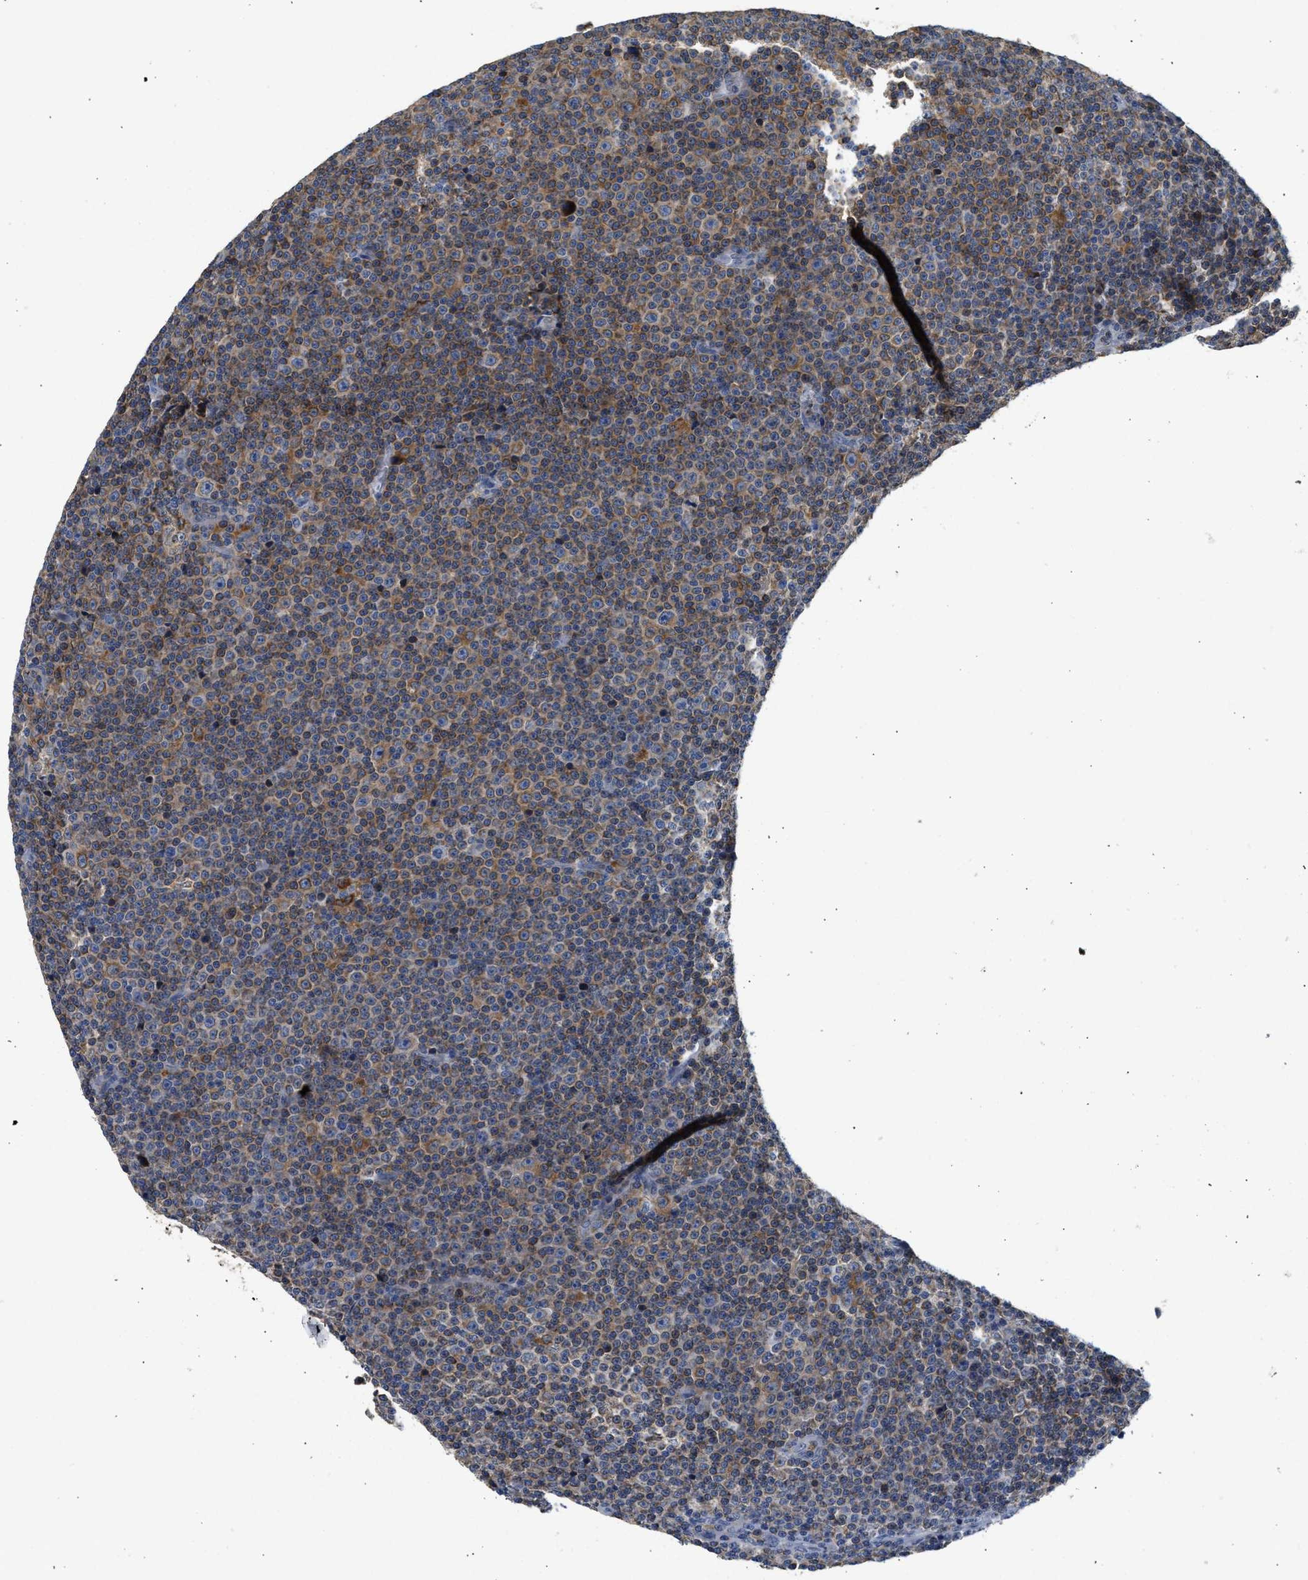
{"staining": {"intensity": "weak", "quantity": "25%-75%", "location": "cytoplasmic/membranous"}, "tissue": "lymphoma", "cell_type": "Tumor cells", "image_type": "cancer", "snomed": [{"axis": "morphology", "description": "Malignant lymphoma, non-Hodgkin's type, Low grade"}, {"axis": "topography", "description": "Lymph node"}], "caption": "Immunohistochemistry photomicrograph of neoplastic tissue: low-grade malignant lymphoma, non-Hodgkin's type stained using immunohistochemistry (IHC) shows low levels of weak protein expression localized specifically in the cytoplasmic/membranous of tumor cells, appearing as a cytoplasmic/membranous brown color.", "gene": "RAB31", "patient": {"sex": "female", "age": 67}}